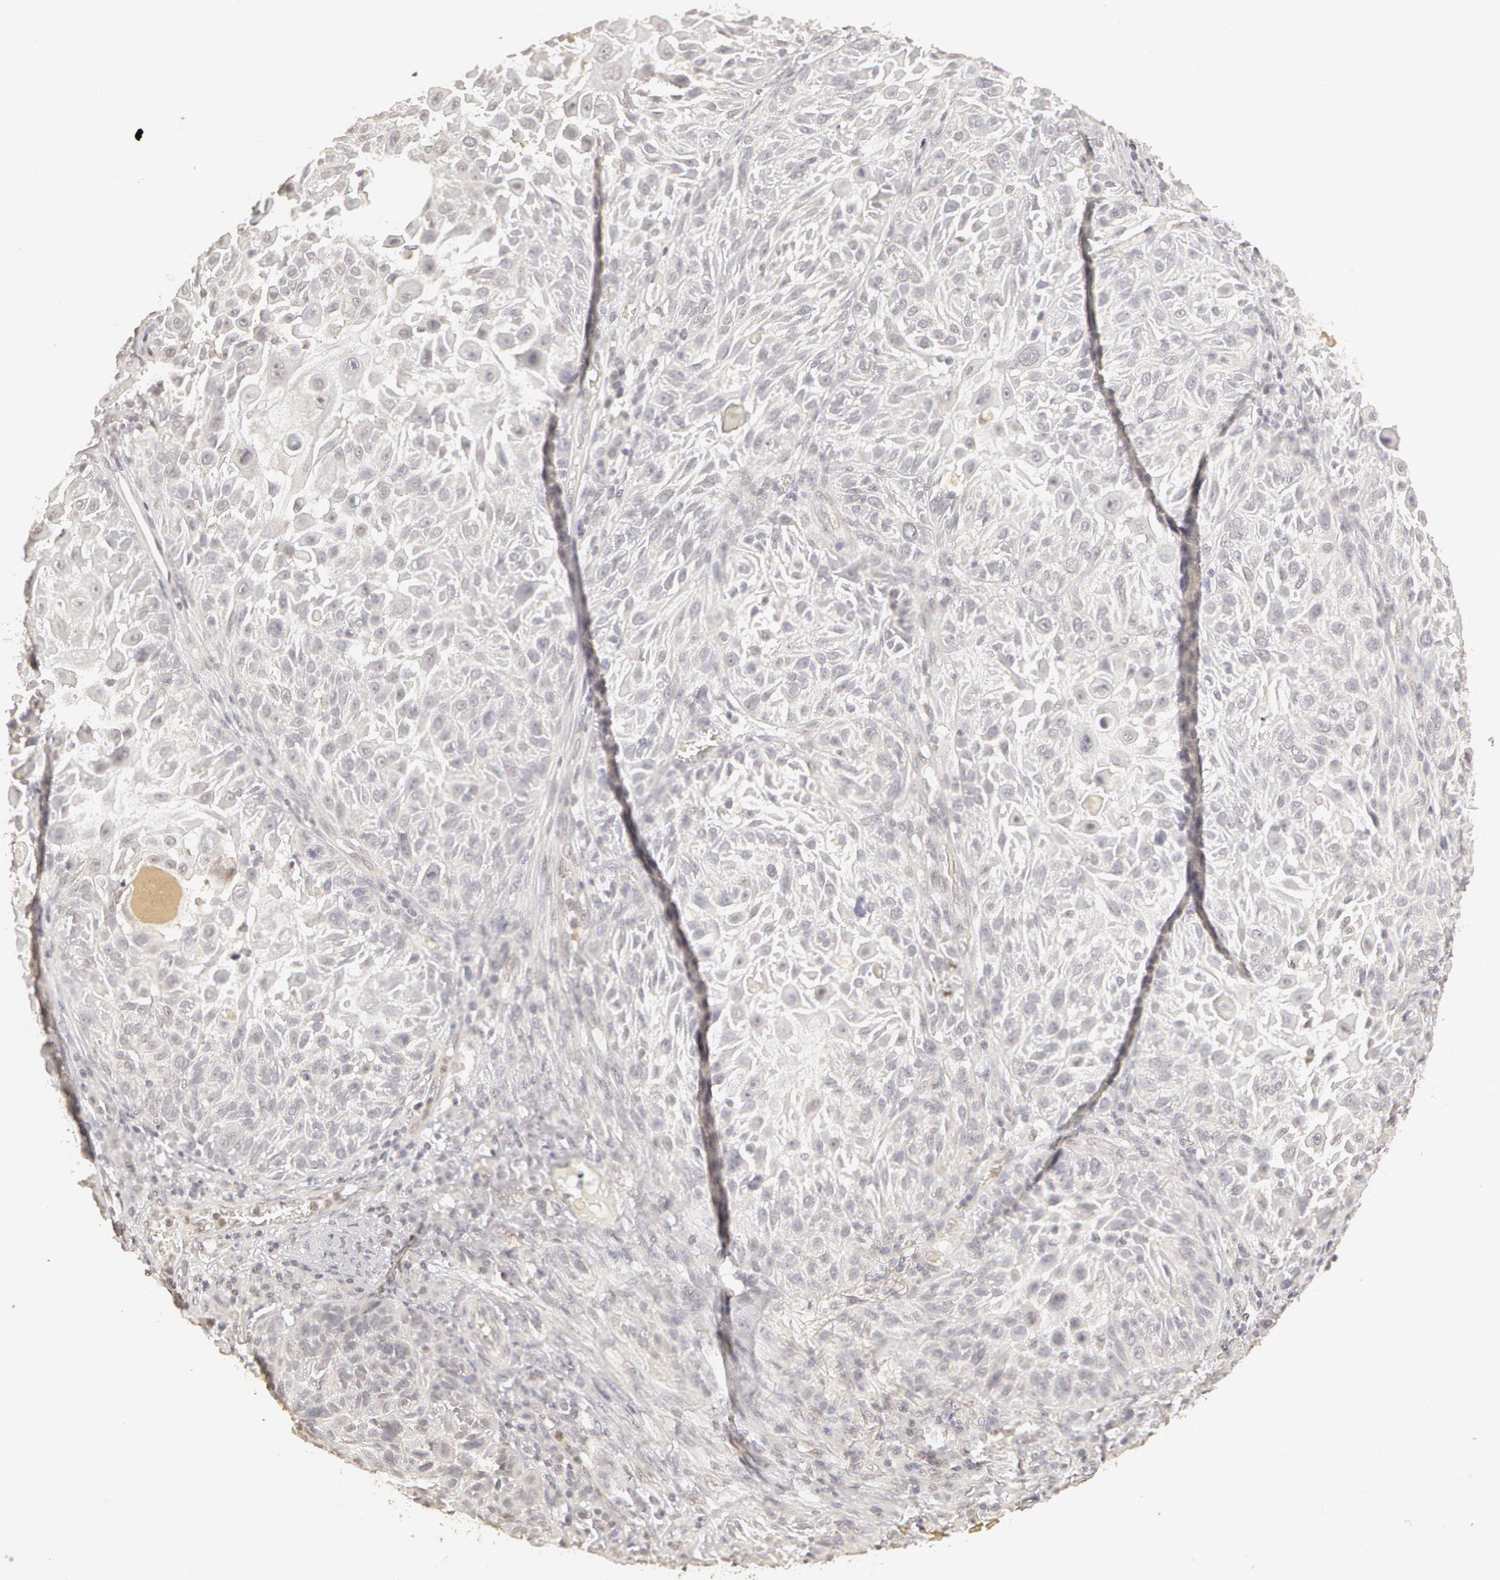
{"staining": {"intensity": "negative", "quantity": "none", "location": "none"}, "tissue": "skin cancer", "cell_type": "Tumor cells", "image_type": "cancer", "snomed": [{"axis": "morphology", "description": "Squamous cell carcinoma, NOS"}, {"axis": "topography", "description": "Skin"}], "caption": "This is an IHC image of human squamous cell carcinoma (skin). There is no staining in tumor cells.", "gene": "ADAM10", "patient": {"sex": "female", "age": 89}}